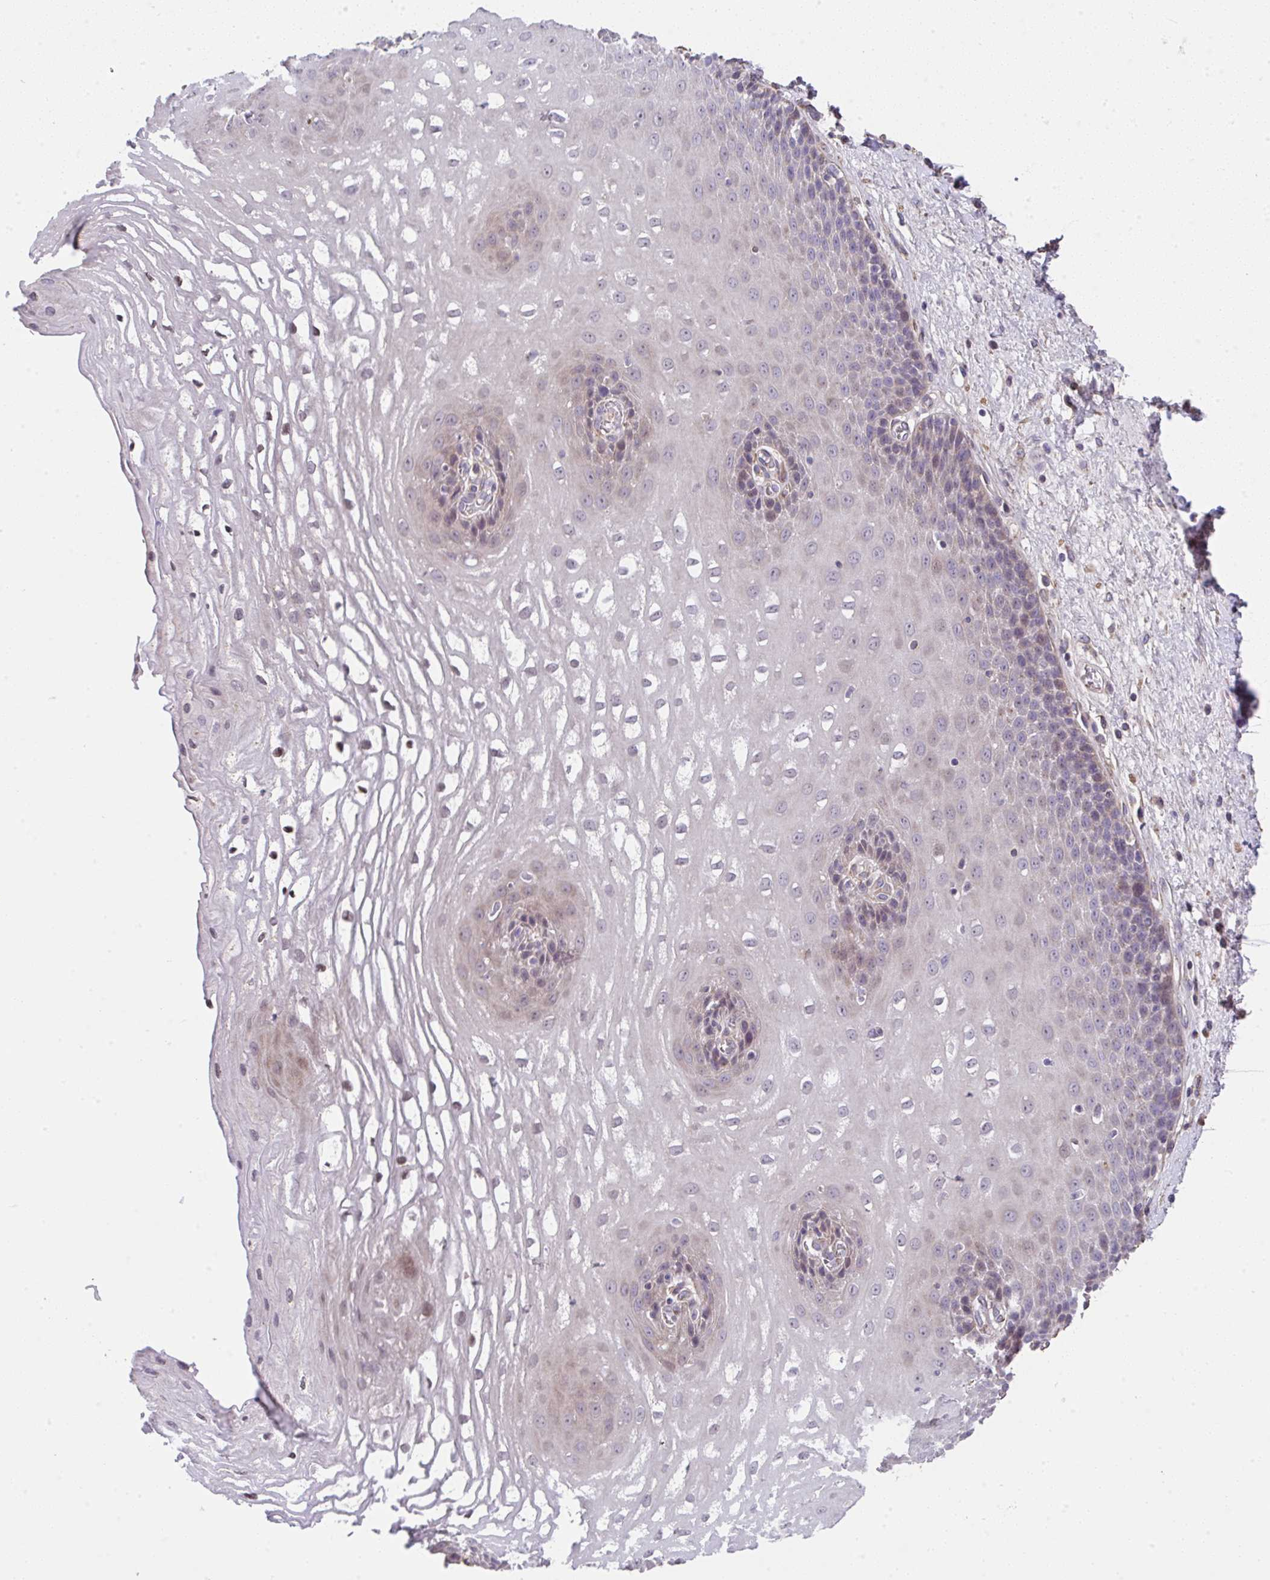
{"staining": {"intensity": "negative", "quantity": "none", "location": "none"}, "tissue": "esophagus", "cell_type": "Squamous epithelial cells", "image_type": "normal", "snomed": [{"axis": "morphology", "description": "Normal tissue, NOS"}, {"axis": "topography", "description": "Esophagus"}], "caption": "A high-resolution micrograph shows IHC staining of unremarkable esophagus, which shows no significant staining in squamous epithelial cells.", "gene": "RUNDC3B", "patient": {"sex": "male", "age": 62}}